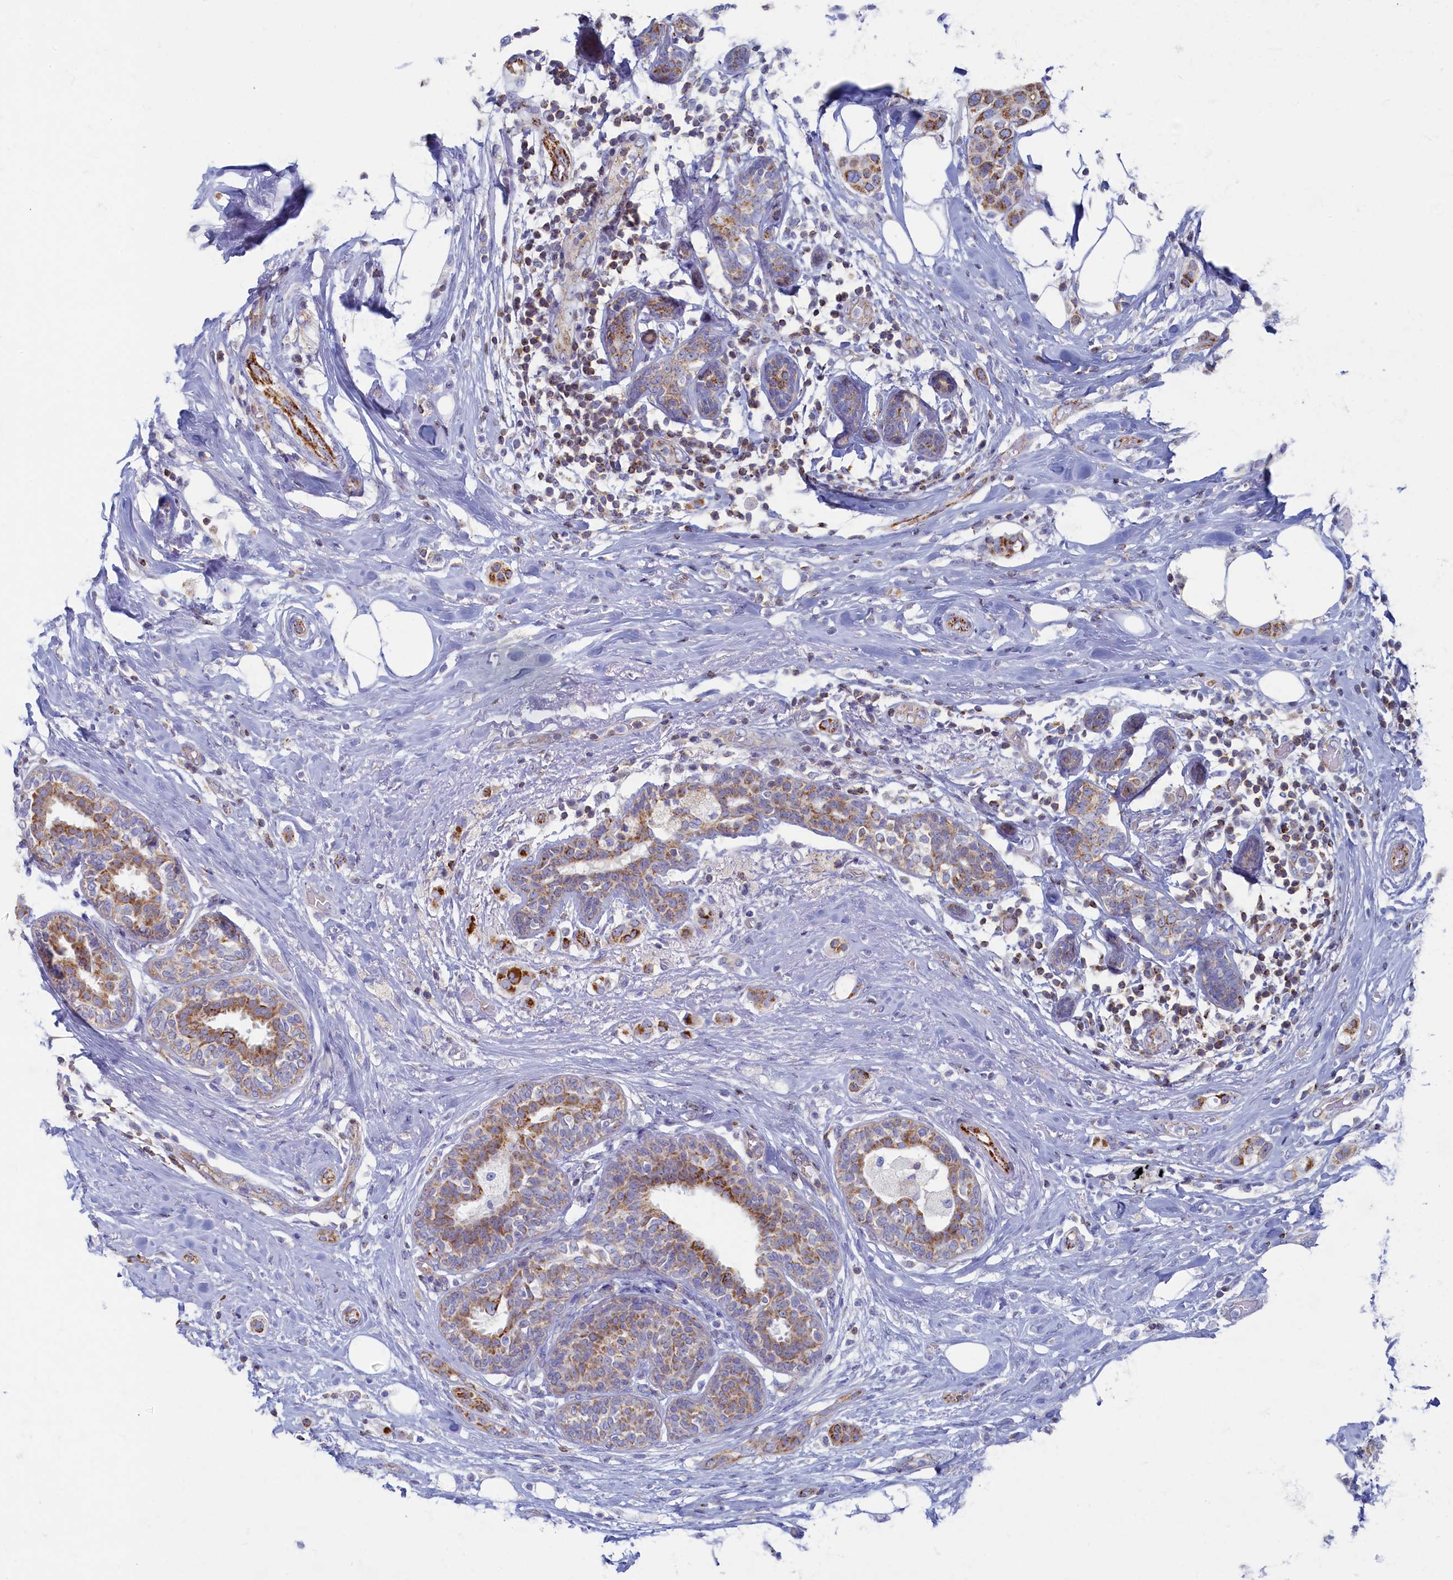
{"staining": {"intensity": "moderate", "quantity": ">75%", "location": "cytoplasmic/membranous"}, "tissue": "breast cancer", "cell_type": "Tumor cells", "image_type": "cancer", "snomed": [{"axis": "morphology", "description": "Lobular carcinoma"}, {"axis": "topography", "description": "Breast"}], "caption": "Immunohistochemical staining of breast cancer displays medium levels of moderate cytoplasmic/membranous protein positivity in about >75% of tumor cells.", "gene": "OCIAD2", "patient": {"sex": "female", "age": 51}}